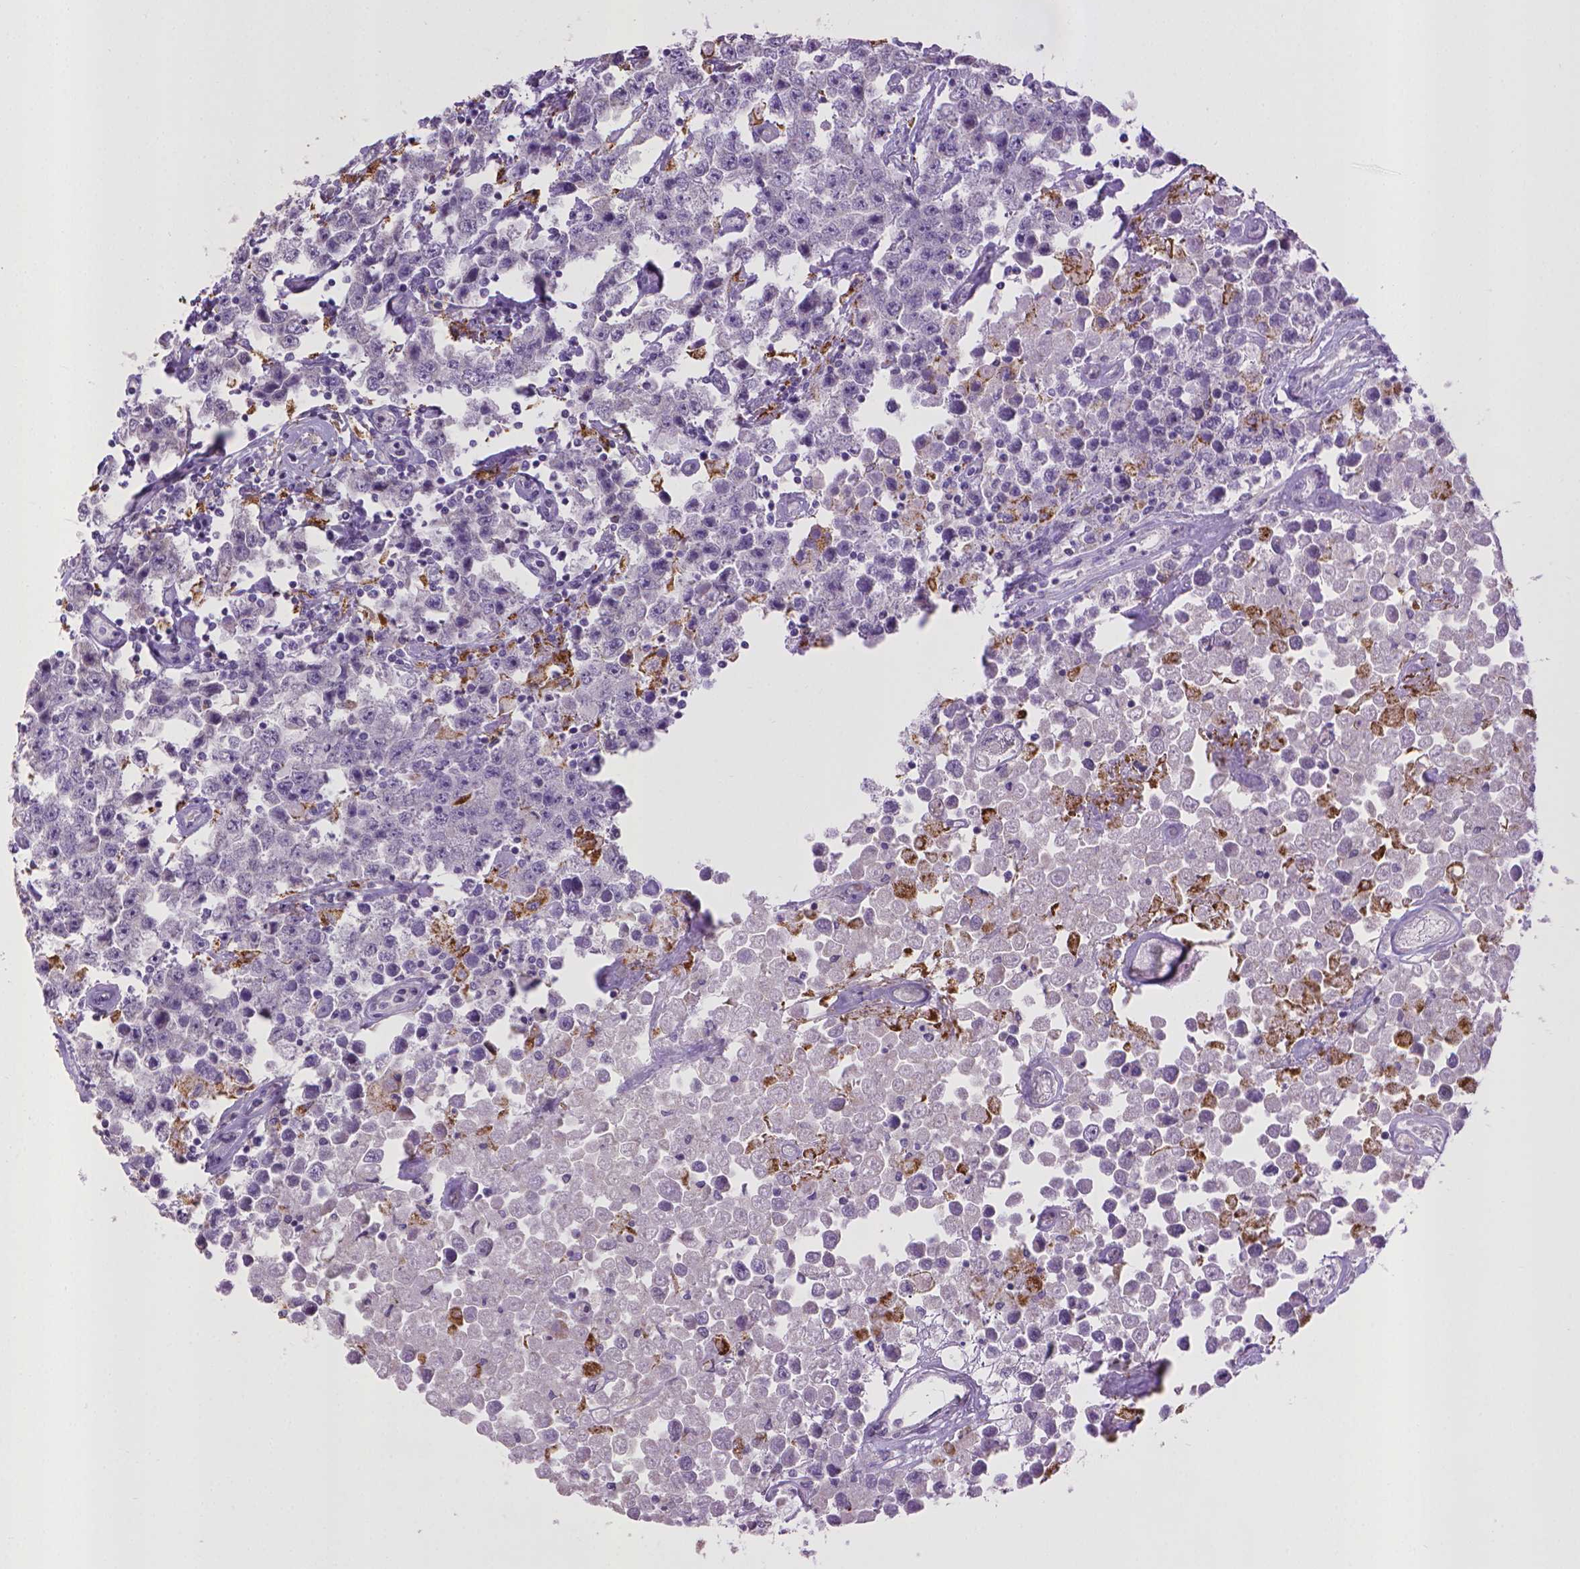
{"staining": {"intensity": "negative", "quantity": "none", "location": "none"}, "tissue": "testis cancer", "cell_type": "Tumor cells", "image_type": "cancer", "snomed": [{"axis": "morphology", "description": "Seminoma, NOS"}, {"axis": "topography", "description": "Testis"}], "caption": "Immunohistochemistry (IHC) histopathology image of testis cancer stained for a protein (brown), which demonstrates no staining in tumor cells.", "gene": "KMO", "patient": {"sex": "male", "age": 52}}